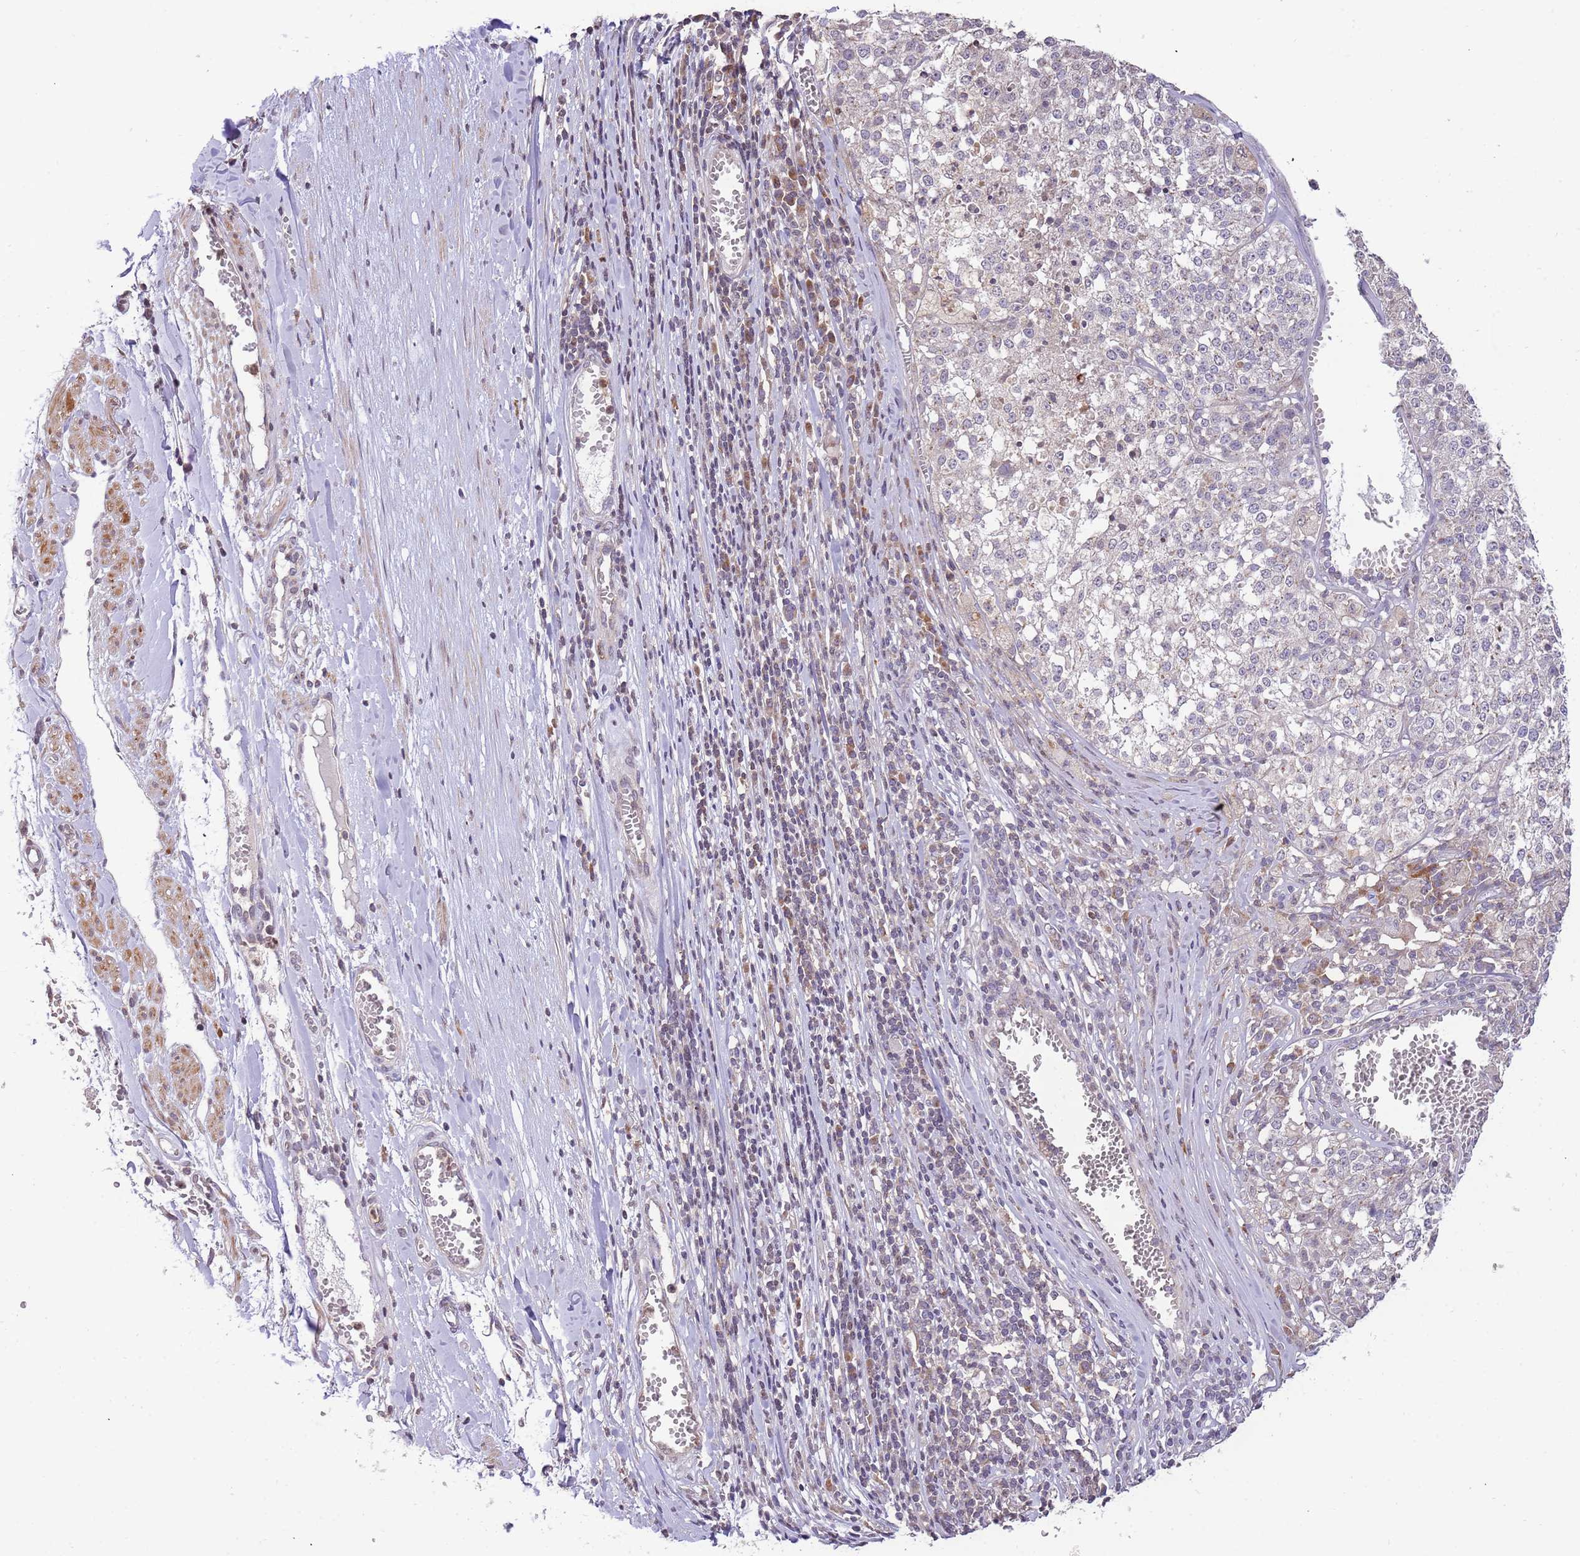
{"staining": {"intensity": "negative", "quantity": "none", "location": "none"}, "tissue": "melanoma", "cell_type": "Tumor cells", "image_type": "cancer", "snomed": [{"axis": "morphology", "description": "Malignant melanoma, NOS"}, {"axis": "topography", "description": "Skin"}], "caption": "This is an immunohistochemistry histopathology image of melanoma. There is no staining in tumor cells.", "gene": "SLC16A4", "patient": {"sex": "female", "age": 64}}